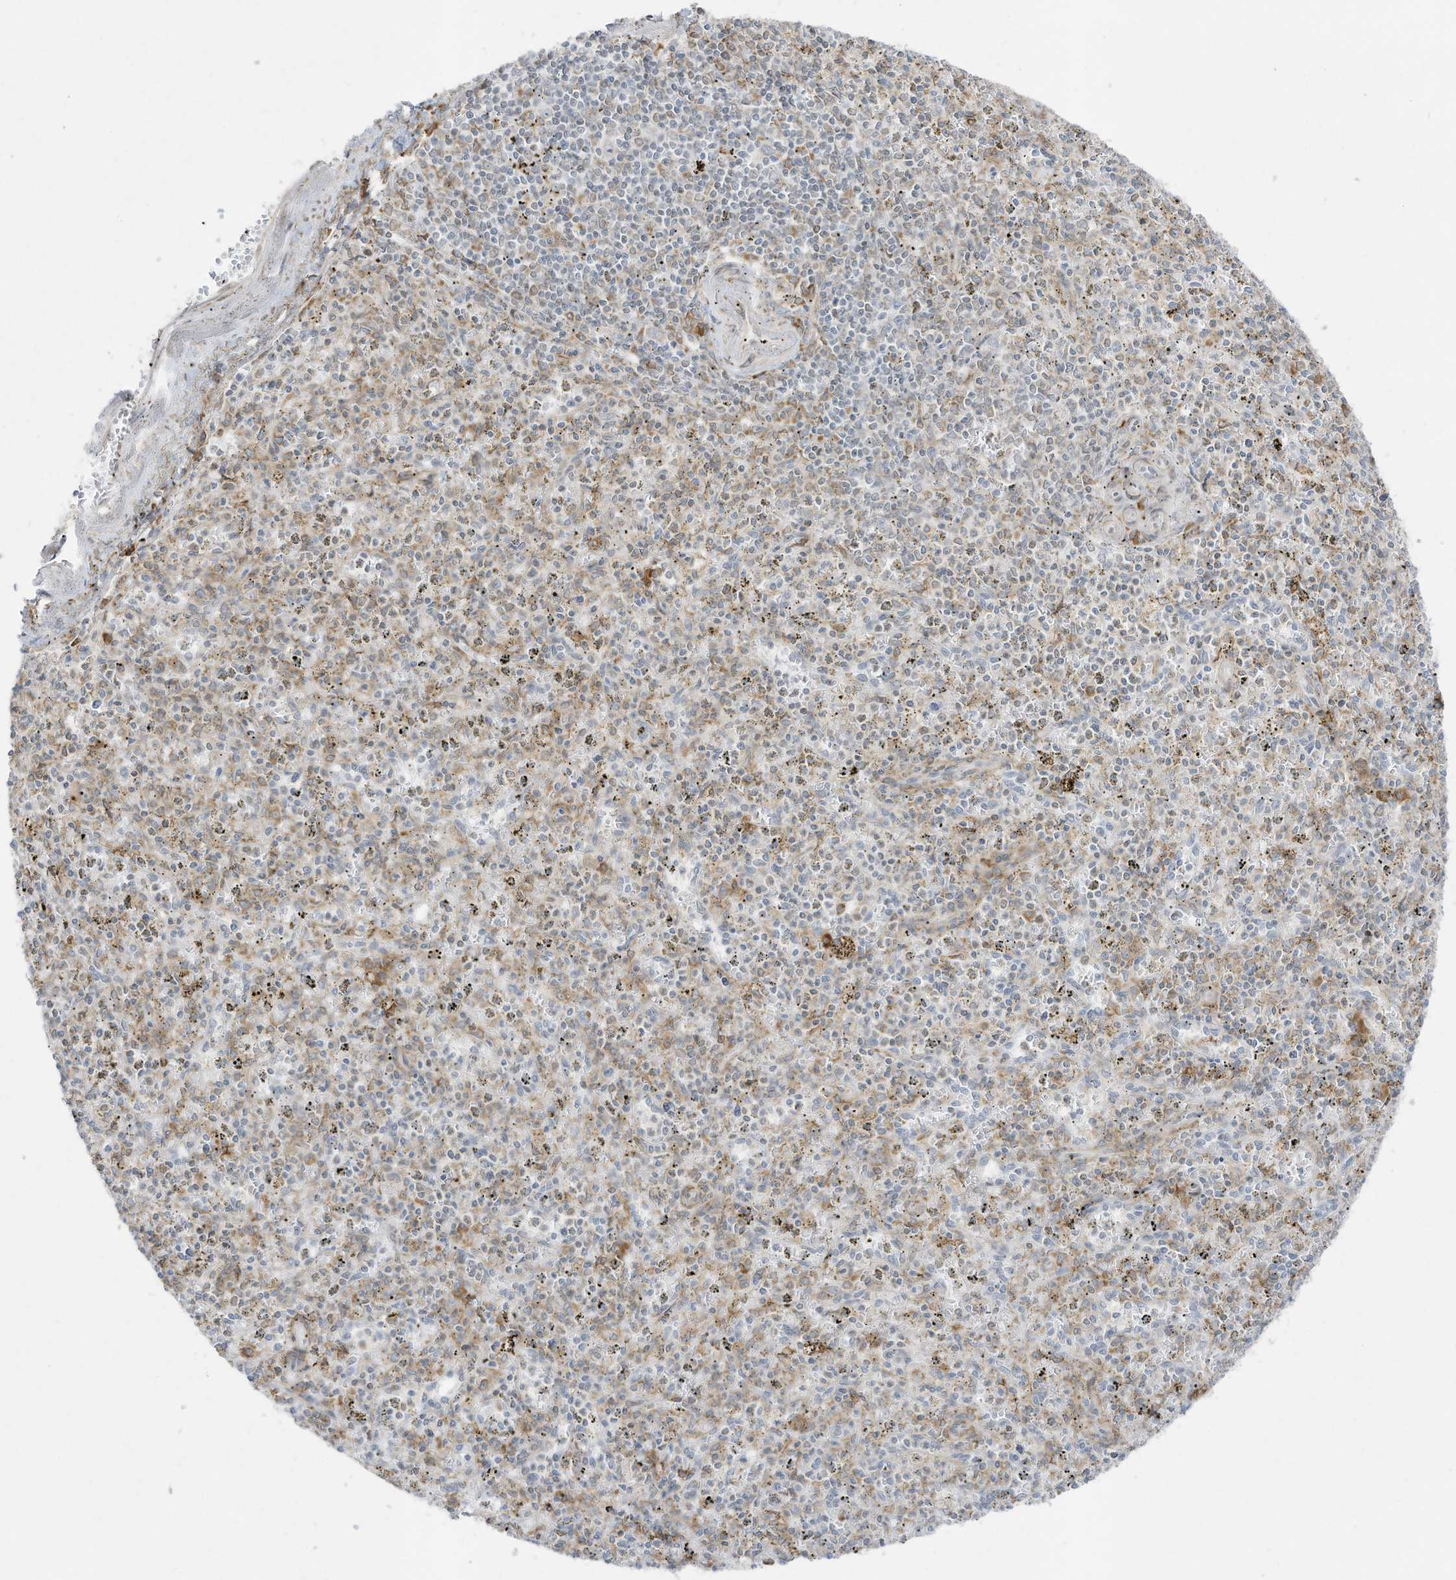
{"staining": {"intensity": "negative", "quantity": "none", "location": "none"}, "tissue": "spleen", "cell_type": "Cells in red pulp", "image_type": "normal", "snomed": [{"axis": "morphology", "description": "Normal tissue, NOS"}, {"axis": "topography", "description": "Spleen"}], "caption": "The photomicrograph reveals no significant staining in cells in red pulp of spleen.", "gene": "PTK6", "patient": {"sex": "male", "age": 72}}